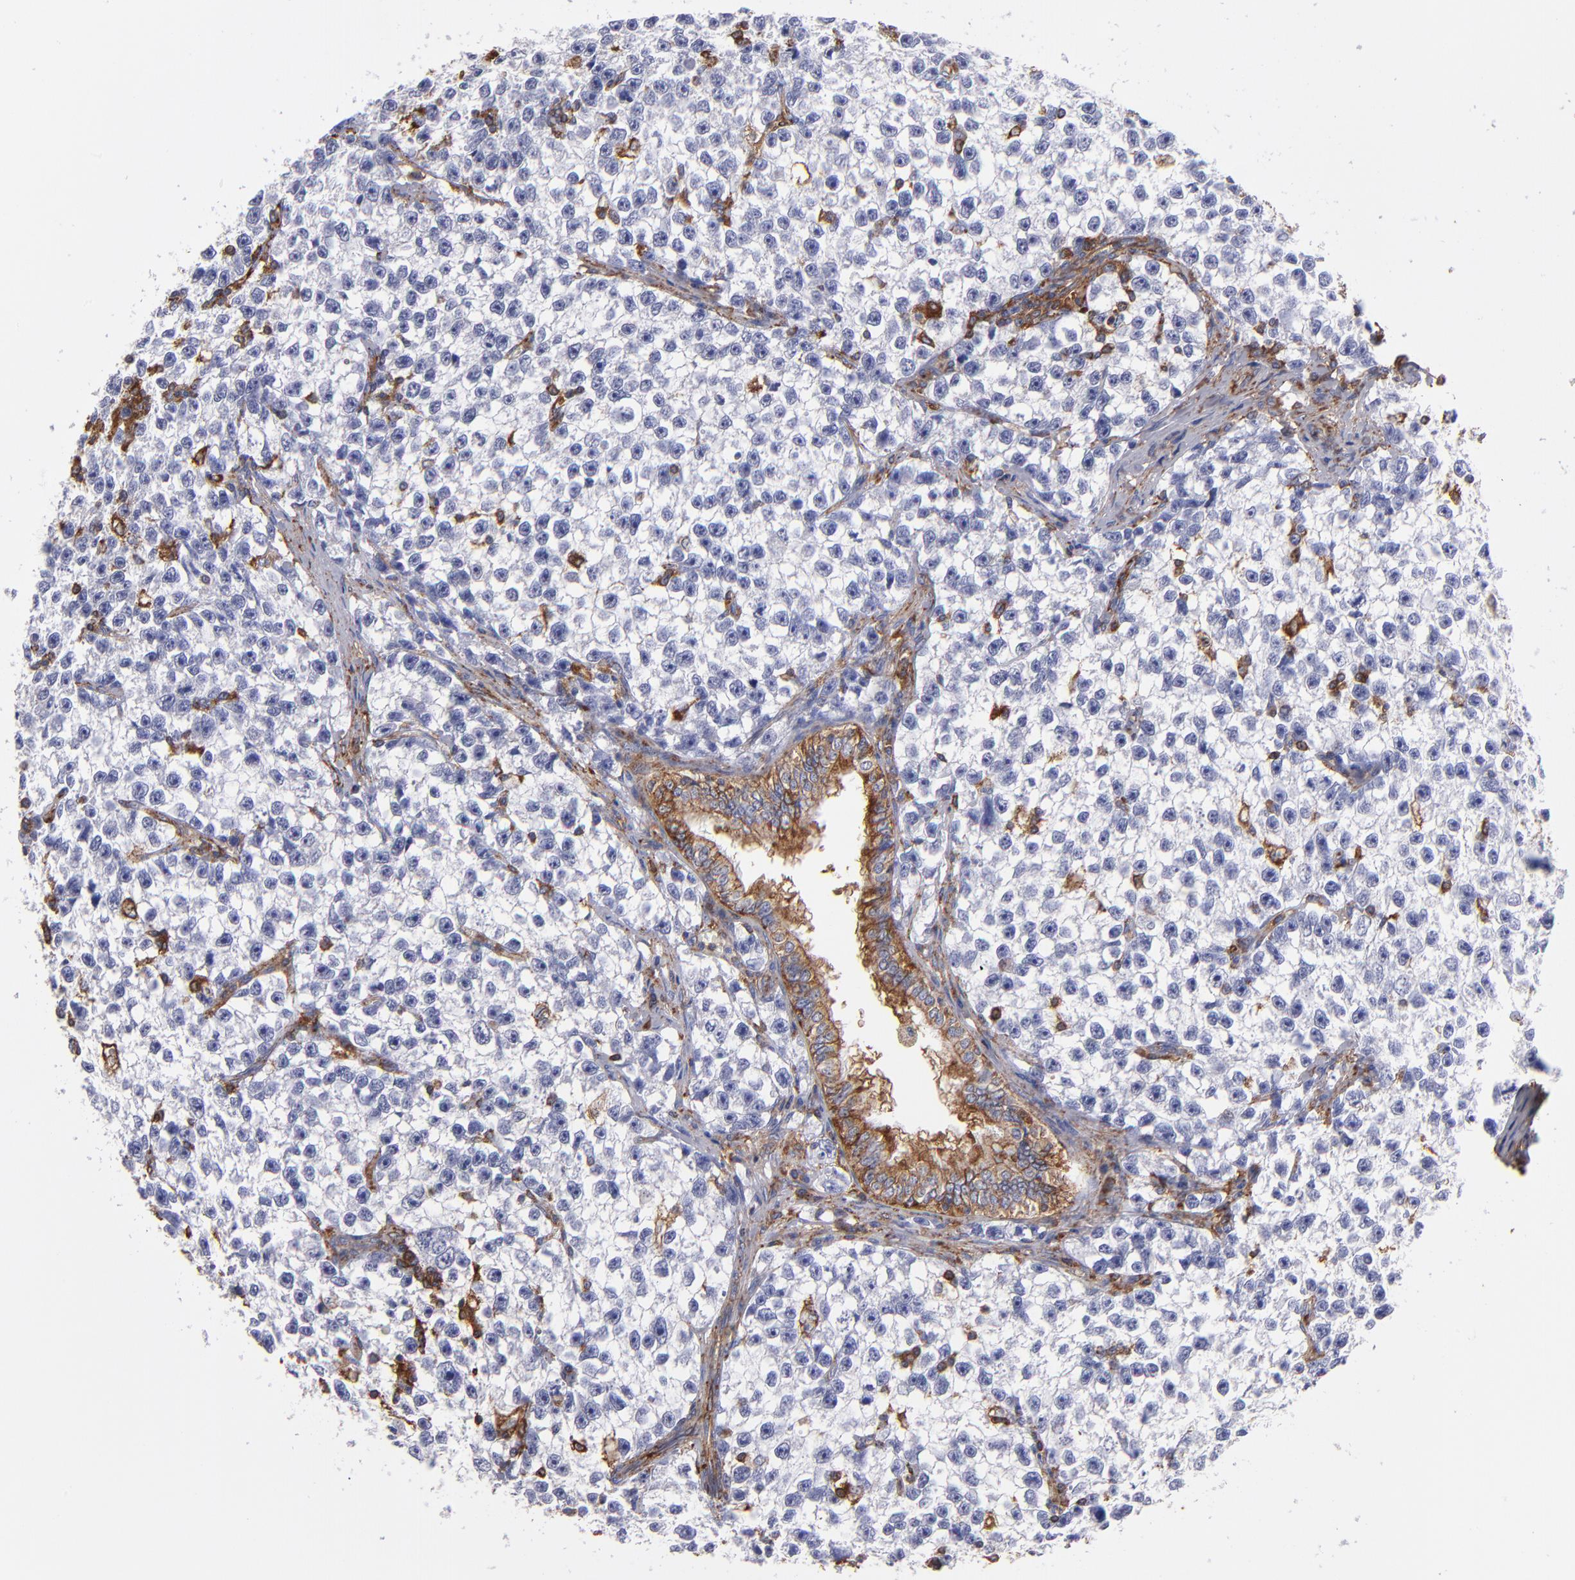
{"staining": {"intensity": "negative", "quantity": "none", "location": "none"}, "tissue": "testis cancer", "cell_type": "Tumor cells", "image_type": "cancer", "snomed": [{"axis": "morphology", "description": "Seminoma, NOS"}, {"axis": "morphology", "description": "Carcinoma, Embryonal, NOS"}, {"axis": "topography", "description": "Testis"}], "caption": "High magnification brightfield microscopy of testis embryonal carcinoma stained with DAB (3,3'-diaminobenzidine) (brown) and counterstained with hematoxylin (blue): tumor cells show no significant expression.", "gene": "MVP", "patient": {"sex": "male", "age": 30}}